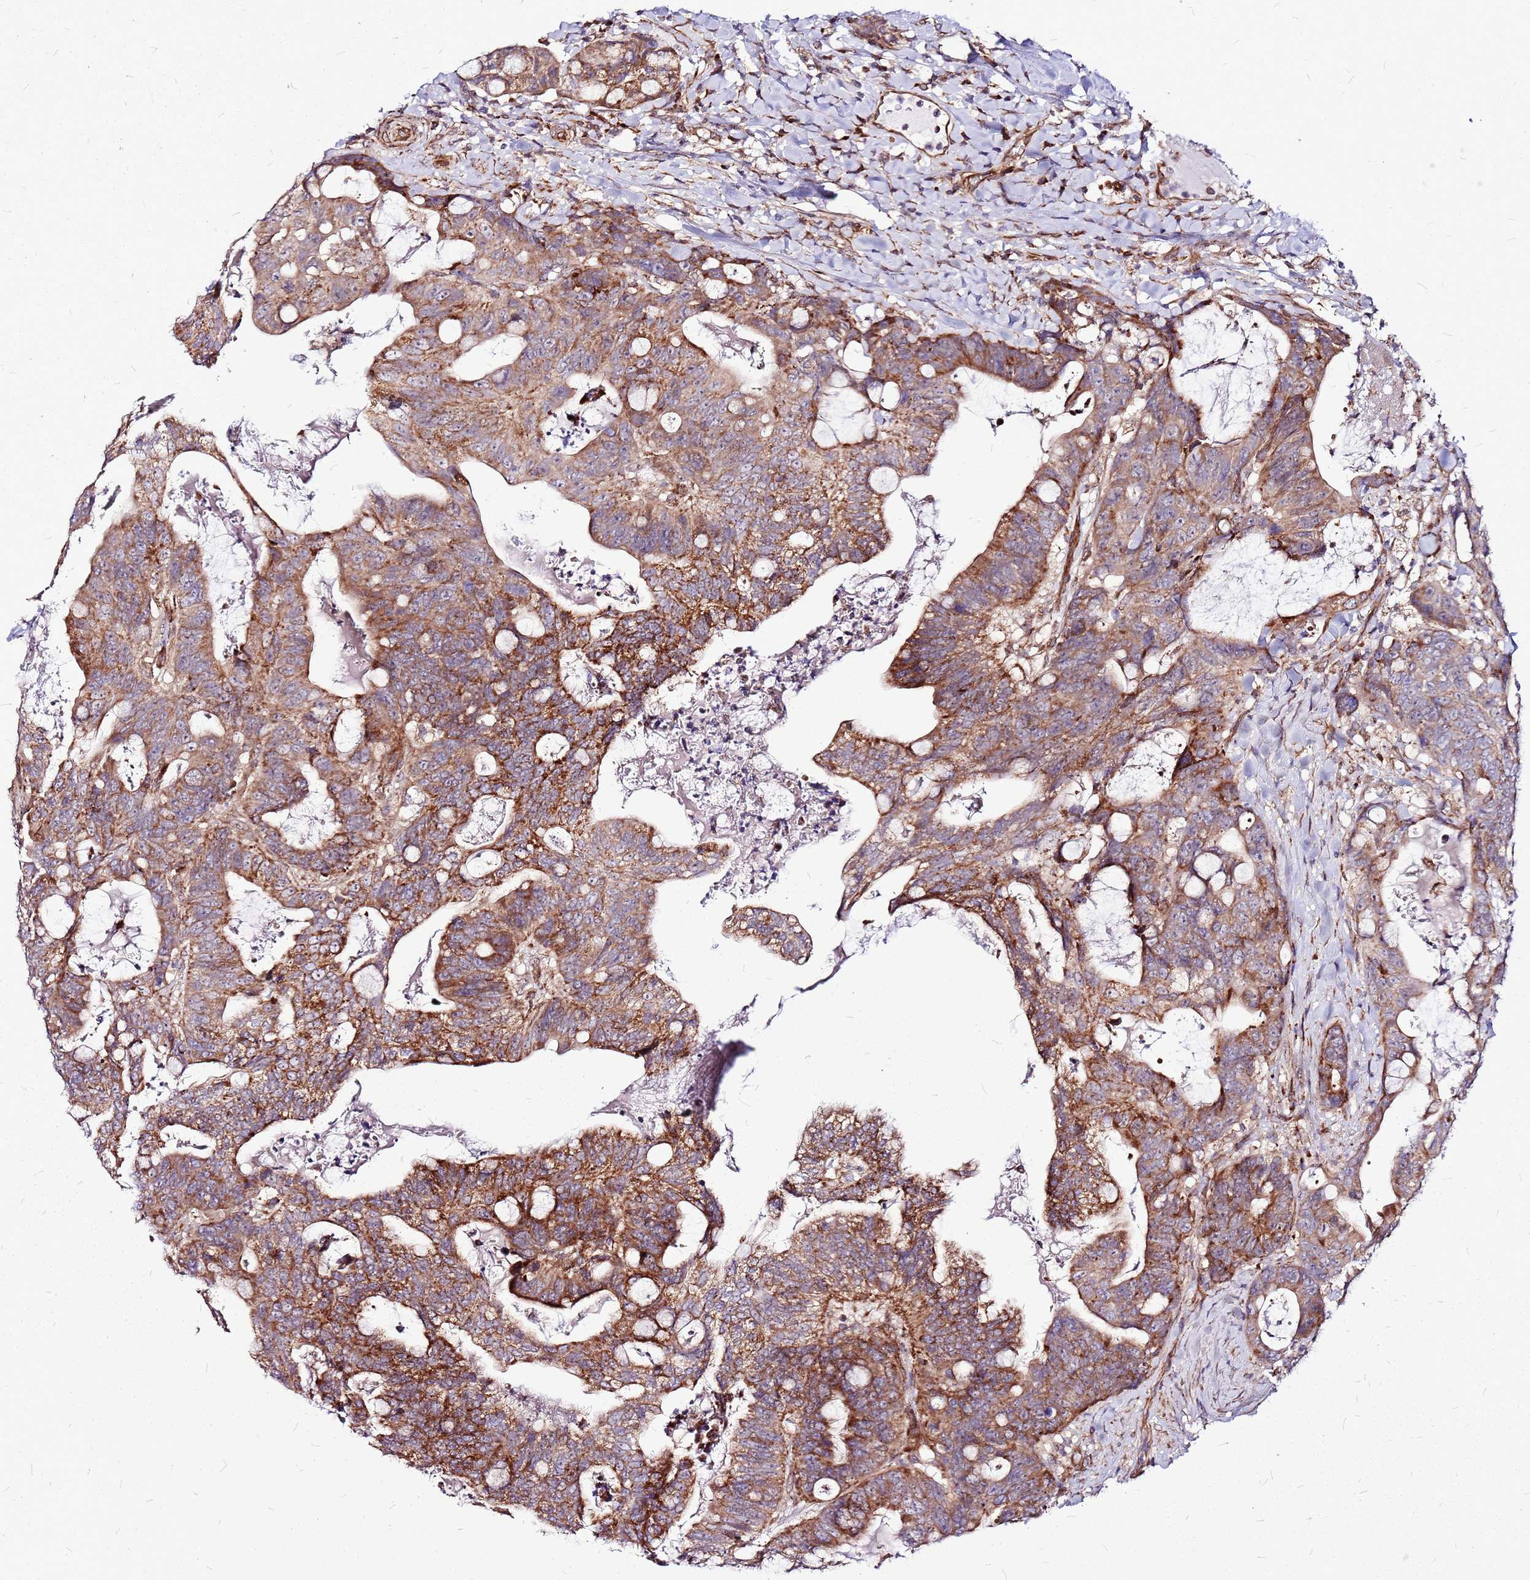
{"staining": {"intensity": "moderate", "quantity": ">75%", "location": "cytoplasmic/membranous"}, "tissue": "colorectal cancer", "cell_type": "Tumor cells", "image_type": "cancer", "snomed": [{"axis": "morphology", "description": "Adenocarcinoma, NOS"}, {"axis": "topography", "description": "Colon"}], "caption": "Protein staining of adenocarcinoma (colorectal) tissue demonstrates moderate cytoplasmic/membranous expression in approximately >75% of tumor cells.", "gene": "OR51T1", "patient": {"sex": "female", "age": 82}}